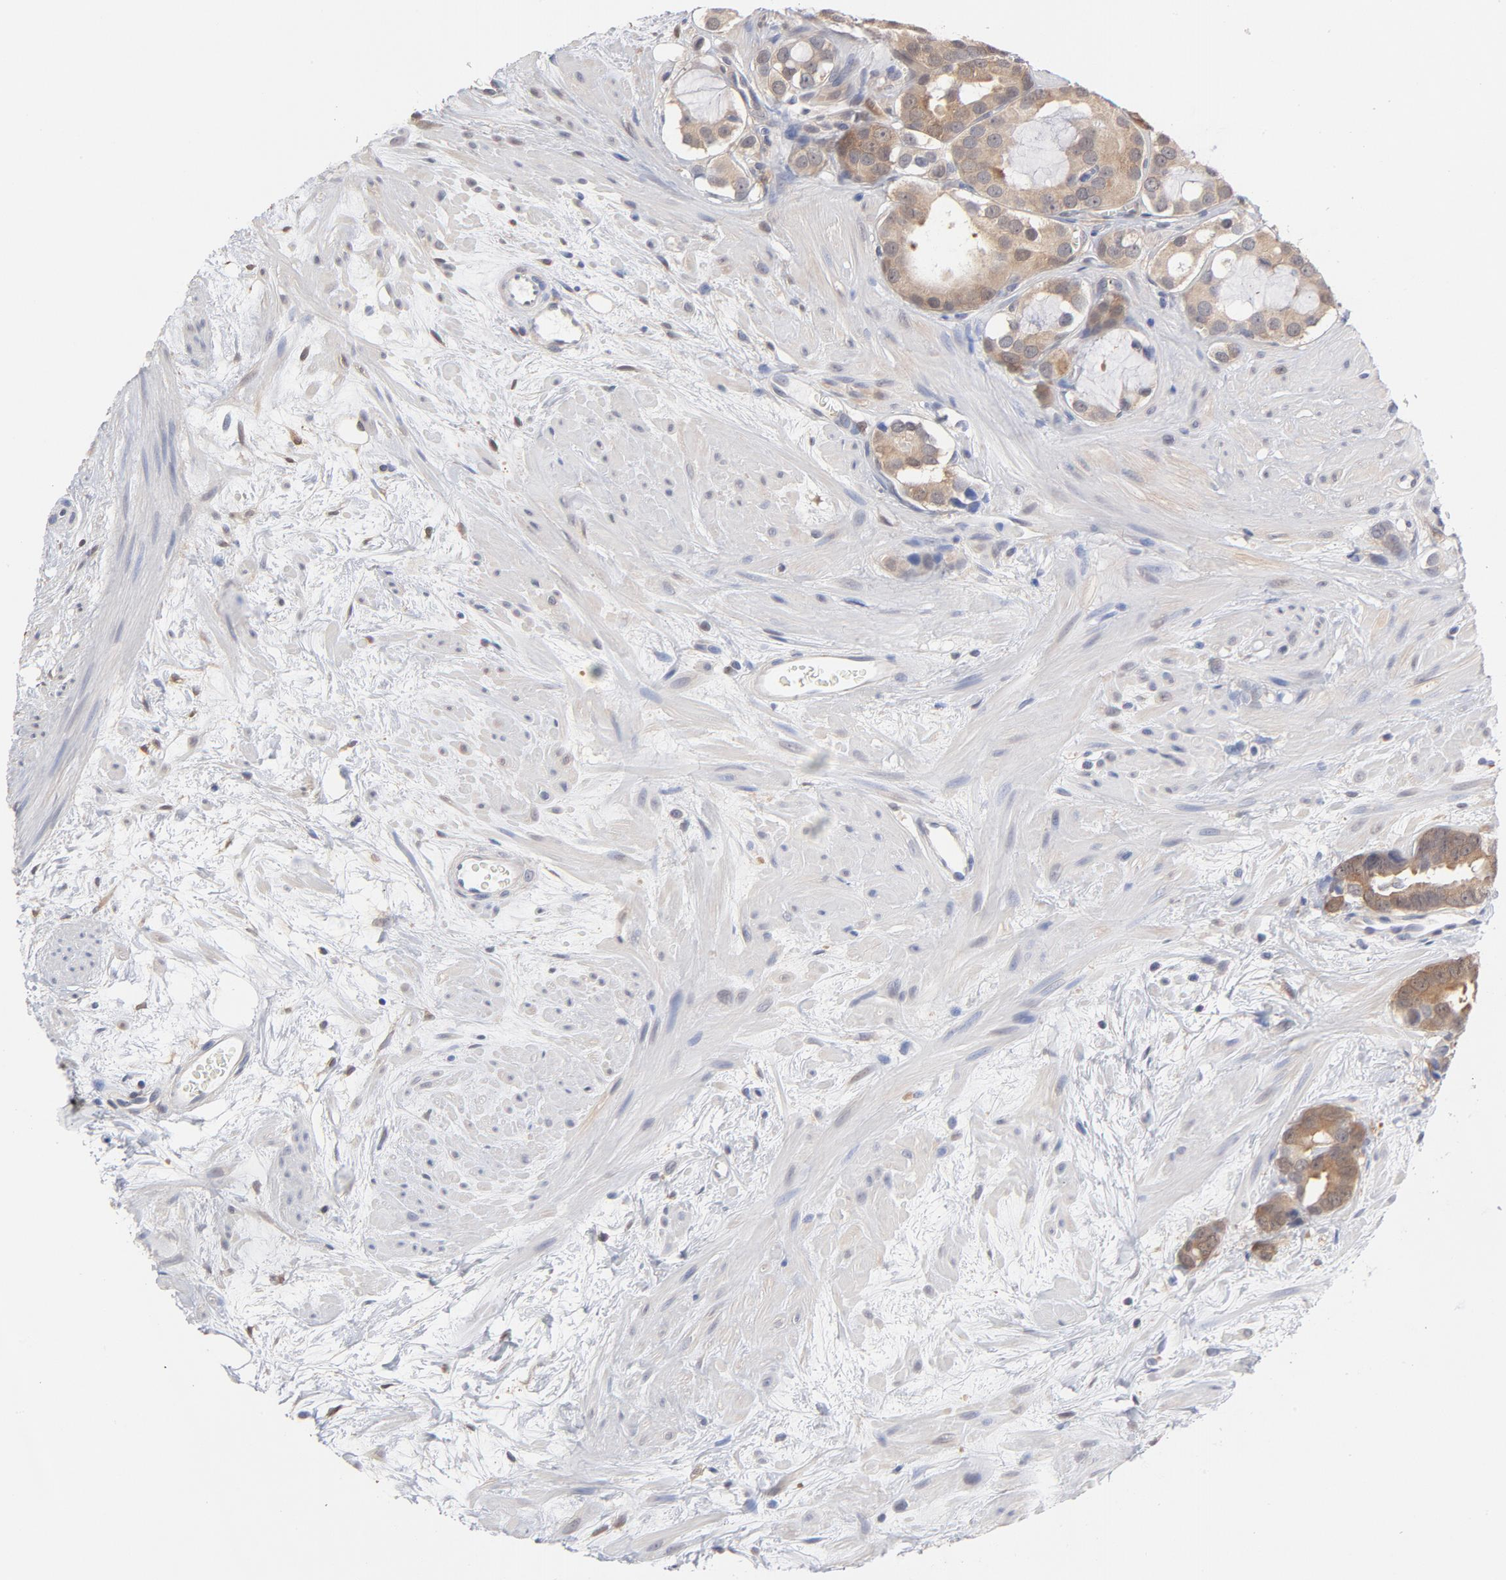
{"staining": {"intensity": "moderate", "quantity": ">75%", "location": "cytoplasmic/membranous"}, "tissue": "prostate cancer", "cell_type": "Tumor cells", "image_type": "cancer", "snomed": [{"axis": "morphology", "description": "Adenocarcinoma, Low grade"}, {"axis": "topography", "description": "Prostate"}], "caption": "Immunohistochemistry (DAB (3,3'-diaminobenzidine)) staining of human prostate cancer (adenocarcinoma (low-grade)) exhibits moderate cytoplasmic/membranous protein staining in about >75% of tumor cells.", "gene": "MIF", "patient": {"sex": "male", "age": 57}}